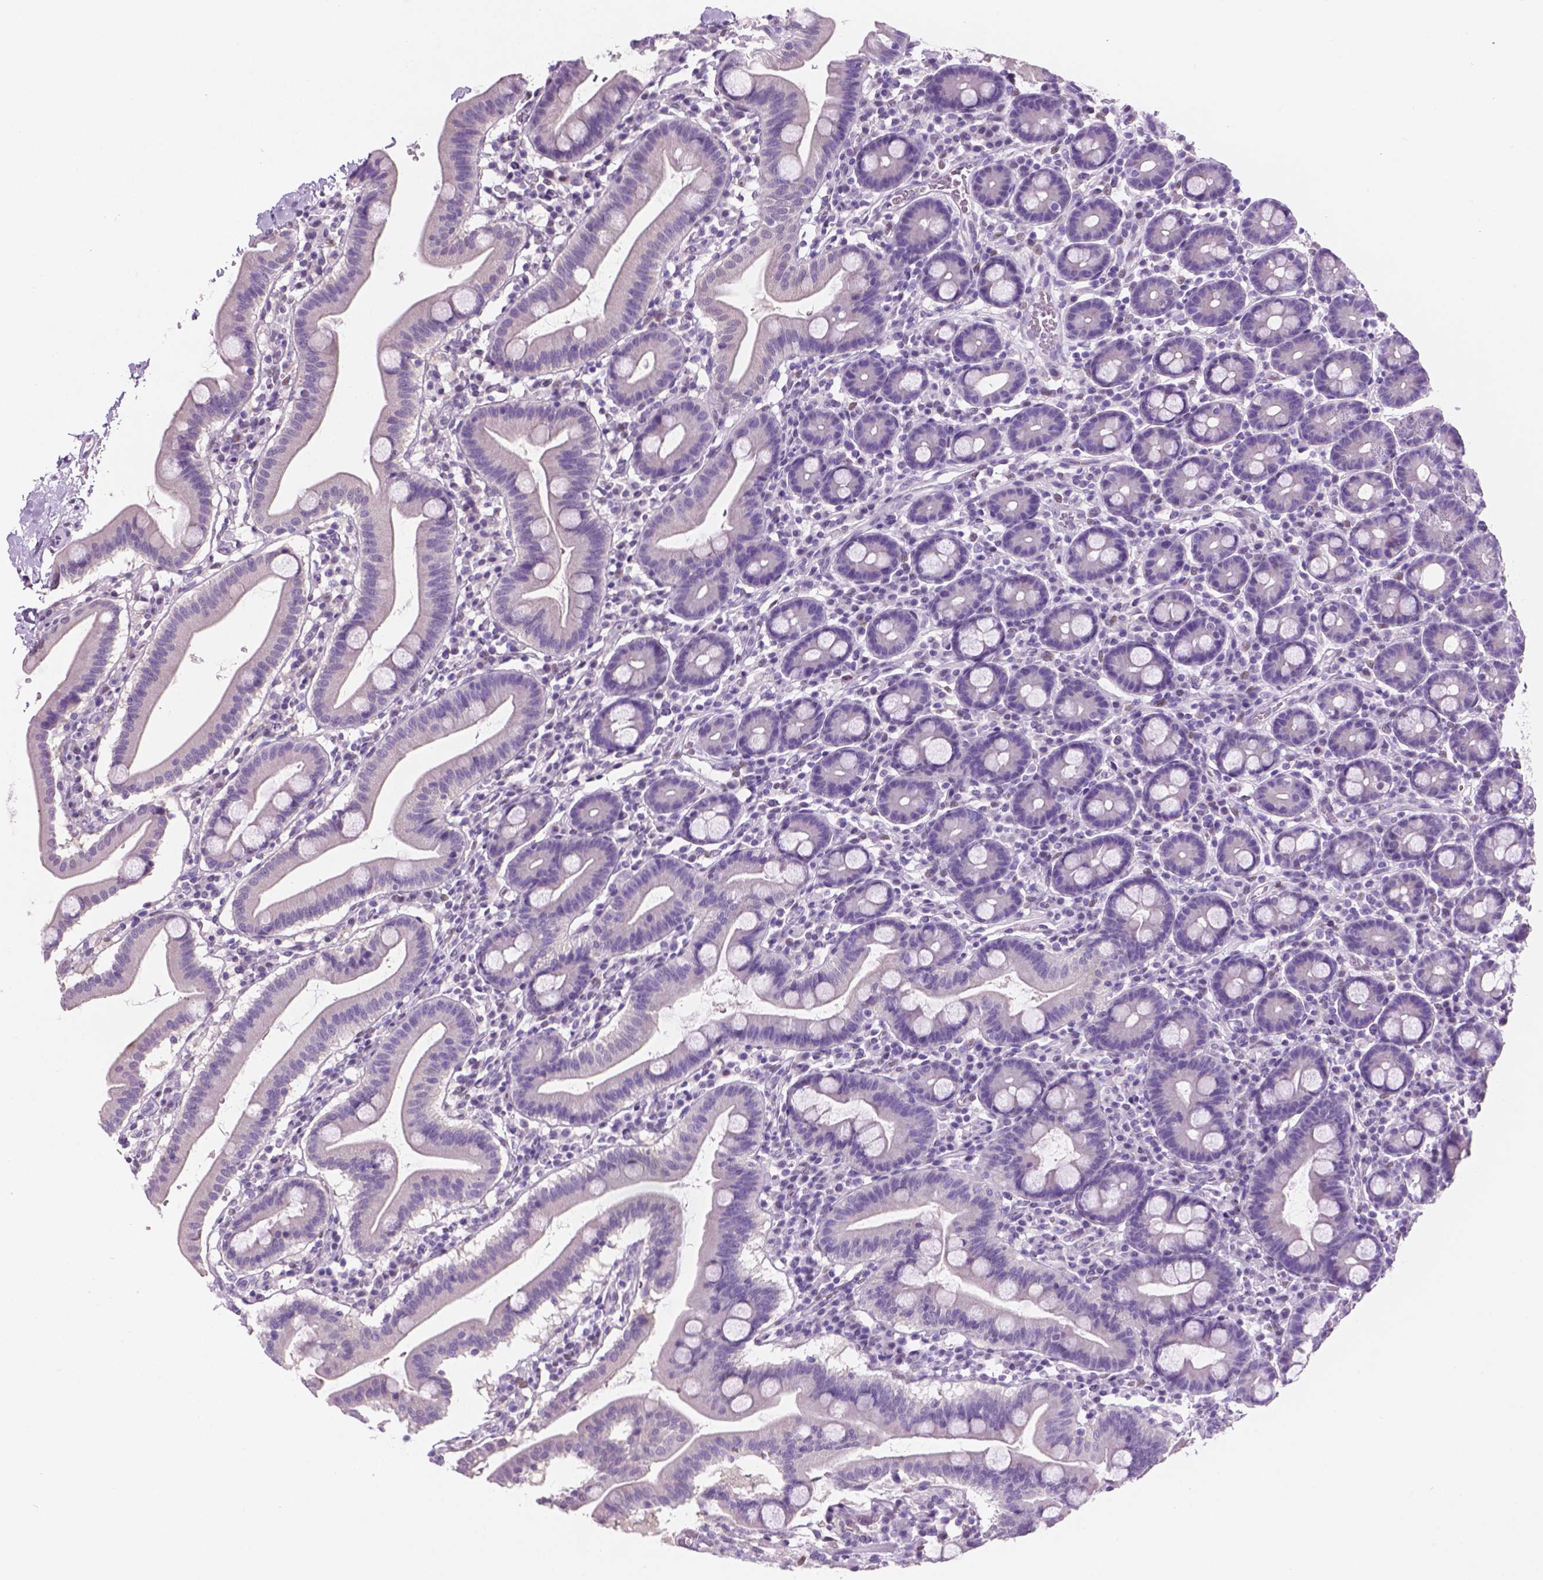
{"staining": {"intensity": "negative", "quantity": "none", "location": "none"}, "tissue": "duodenum", "cell_type": "Glandular cells", "image_type": "normal", "snomed": [{"axis": "morphology", "description": "Normal tissue, NOS"}, {"axis": "topography", "description": "Pancreas"}, {"axis": "topography", "description": "Duodenum"}], "caption": "DAB (3,3'-diaminobenzidine) immunohistochemical staining of unremarkable human duodenum exhibits no significant expression in glandular cells.", "gene": "TMEM210", "patient": {"sex": "male", "age": 59}}